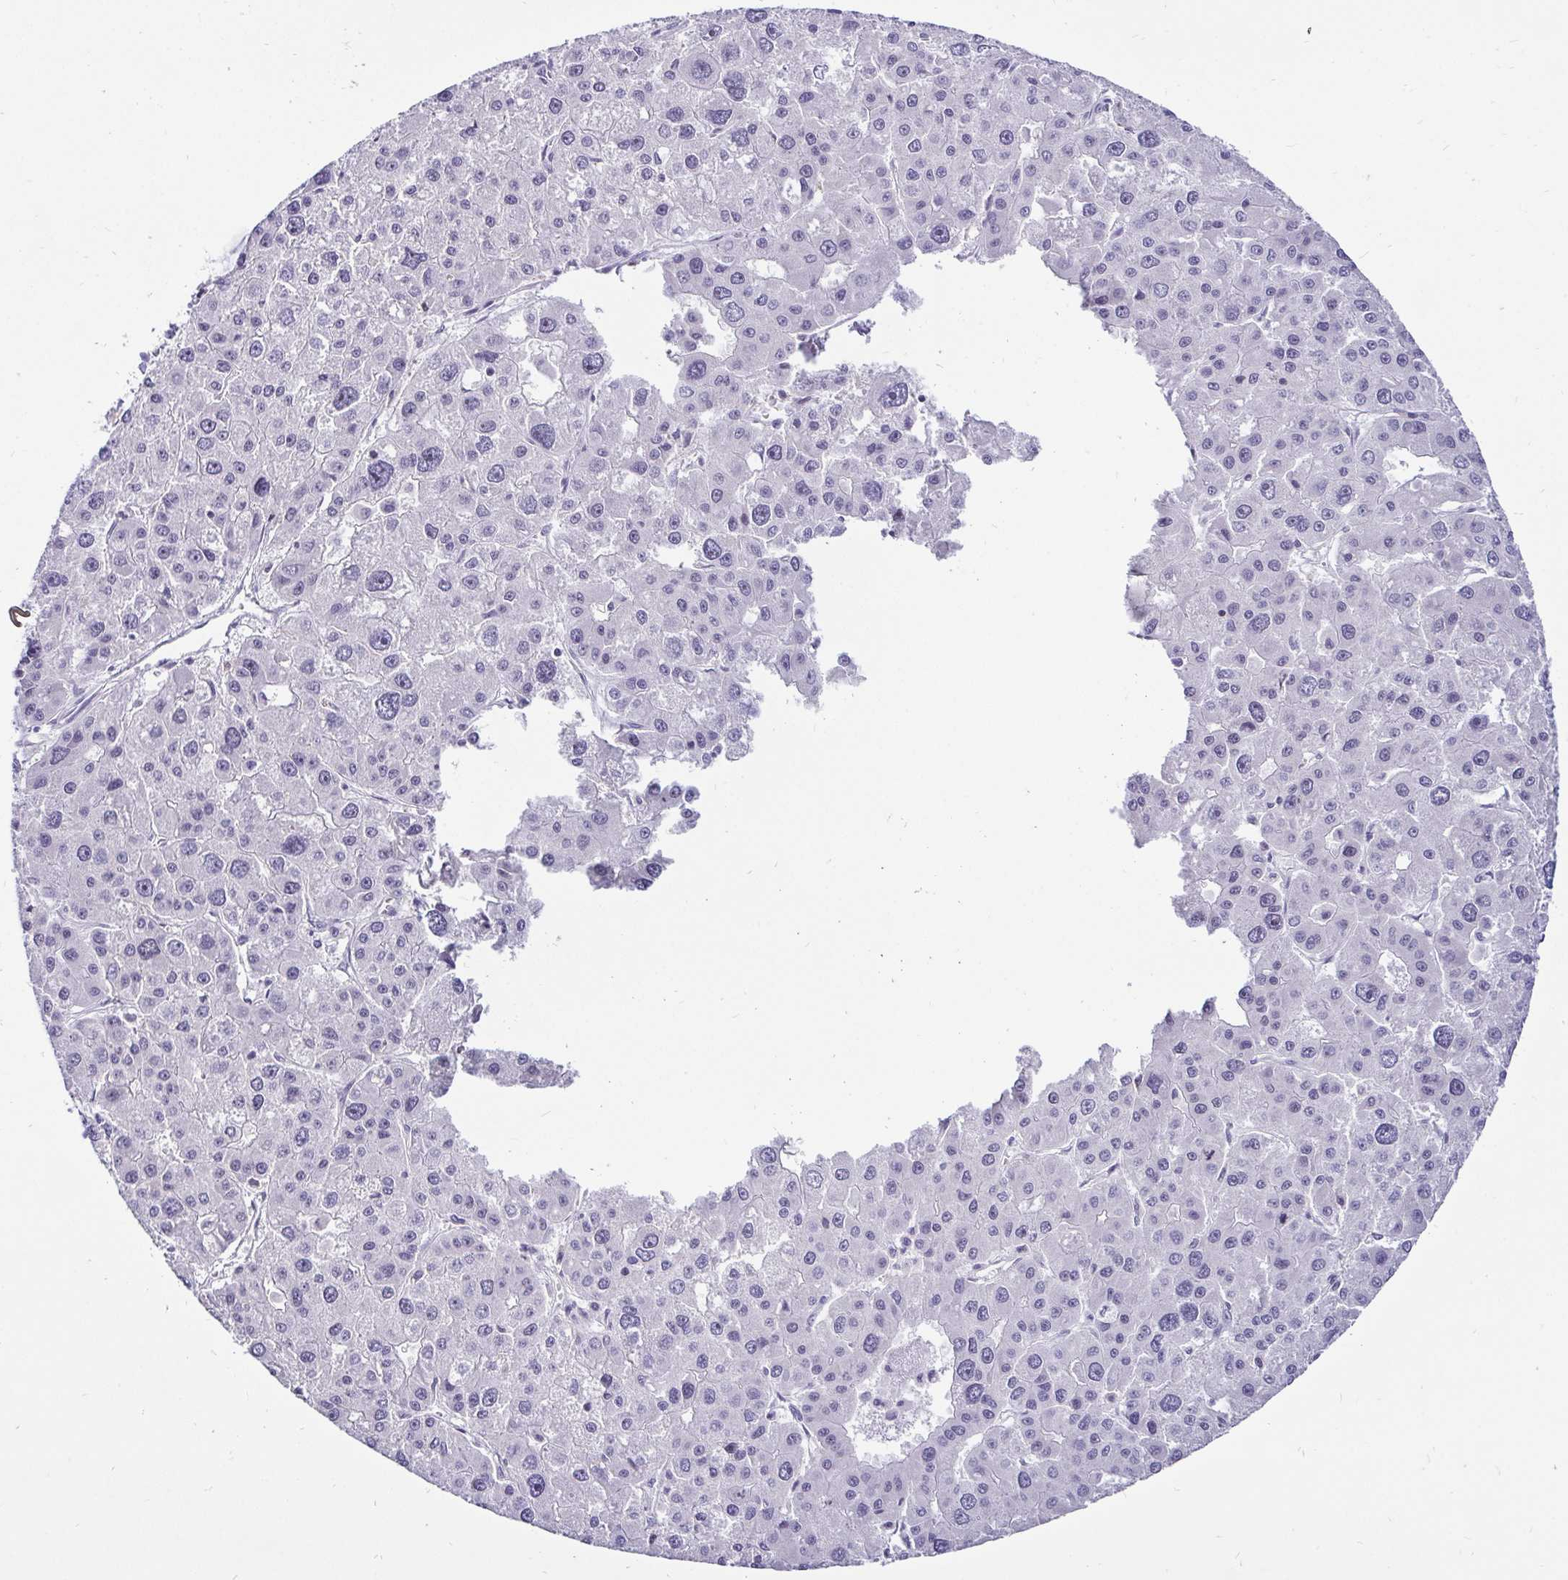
{"staining": {"intensity": "negative", "quantity": "none", "location": "none"}, "tissue": "liver cancer", "cell_type": "Tumor cells", "image_type": "cancer", "snomed": [{"axis": "morphology", "description": "Carcinoma, Hepatocellular, NOS"}, {"axis": "topography", "description": "Liver"}], "caption": "Human liver cancer (hepatocellular carcinoma) stained for a protein using IHC demonstrates no staining in tumor cells.", "gene": "ZNF860", "patient": {"sex": "male", "age": 73}}